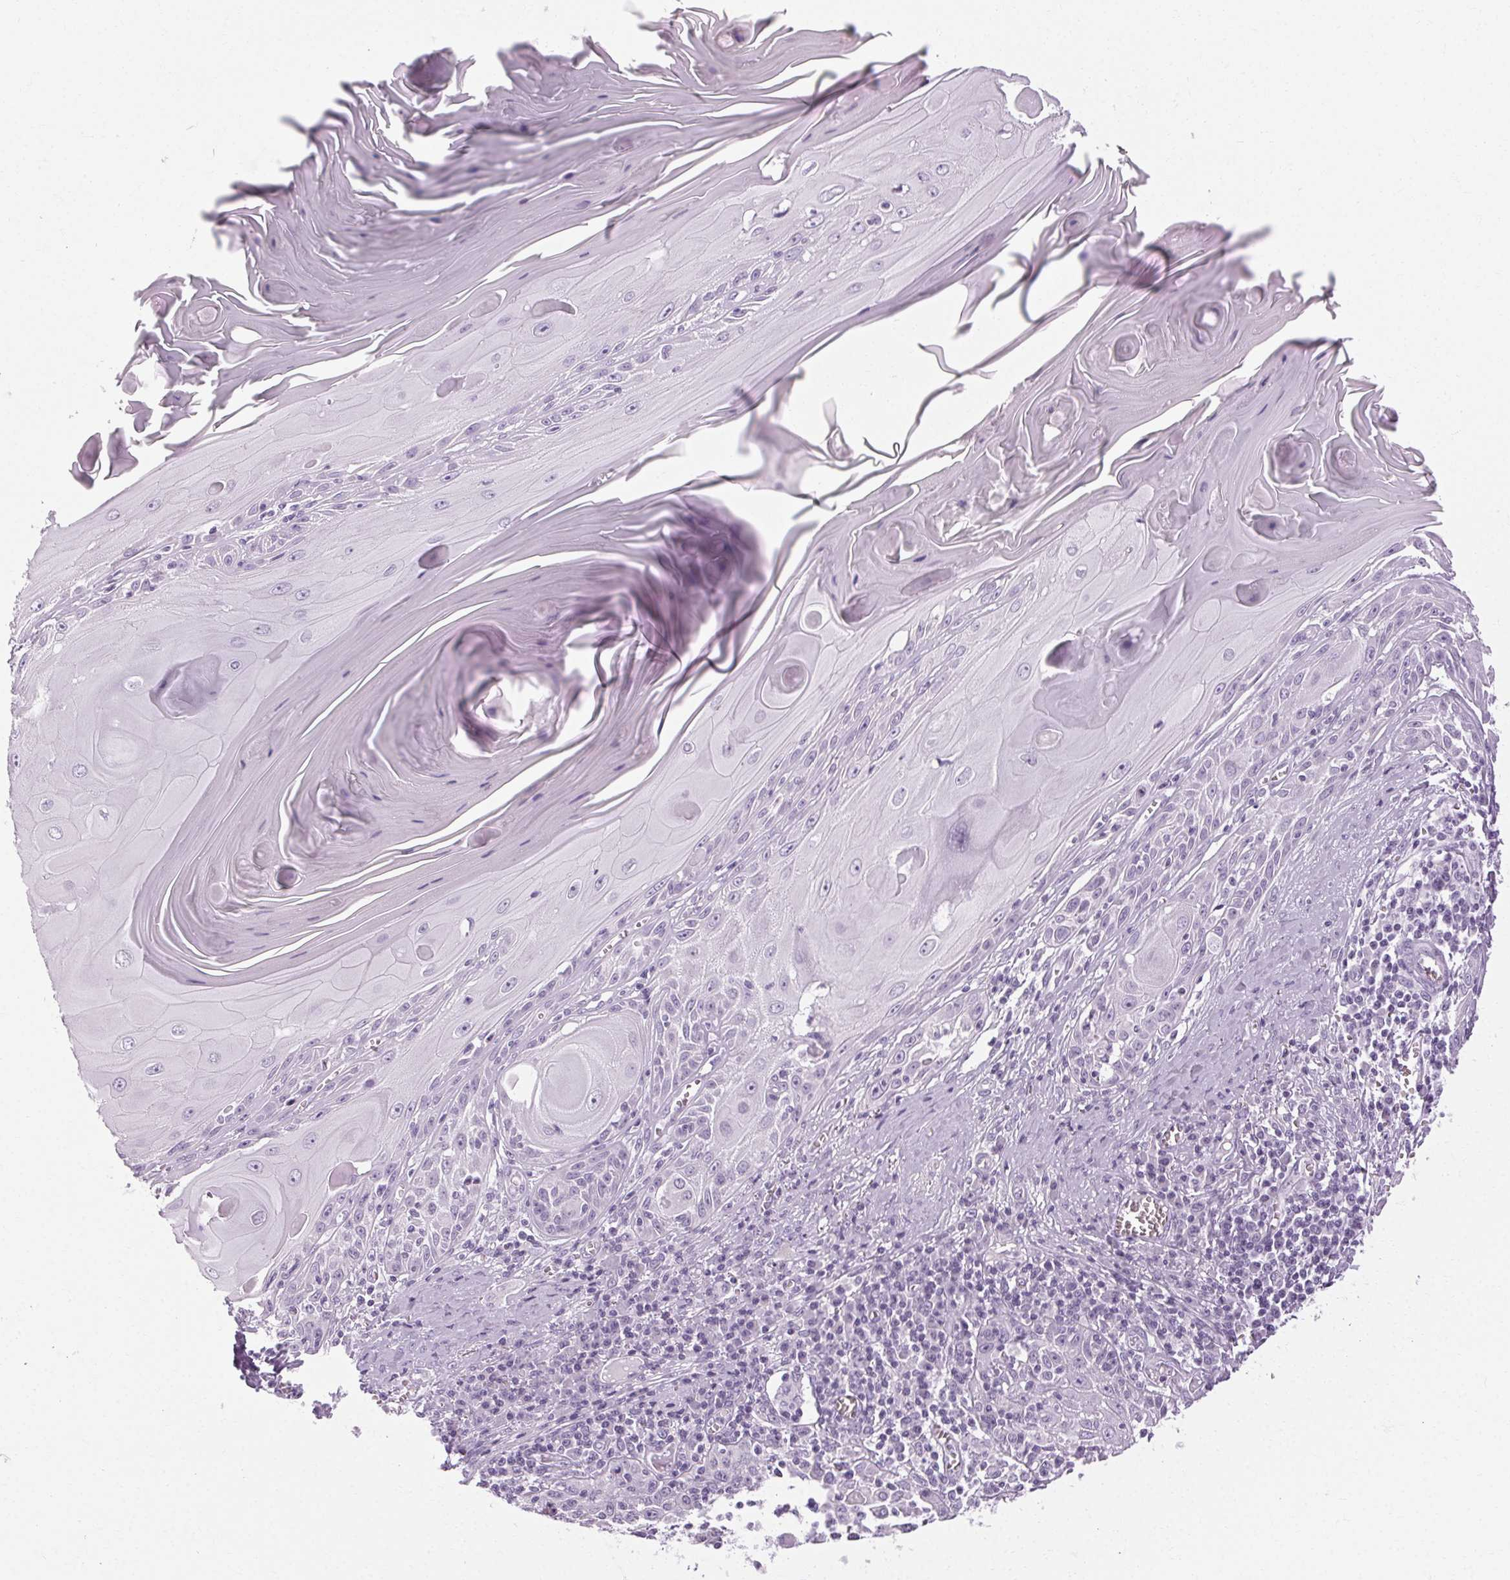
{"staining": {"intensity": "negative", "quantity": "none", "location": "none"}, "tissue": "skin cancer", "cell_type": "Tumor cells", "image_type": "cancer", "snomed": [{"axis": "morphology", "description": "Squamous cell carcinoma, NOS"}, {"axis": "topography", "description": "Skin"}, {"axis": "topography", "description": "Vulva"}], "caption": "Protein analysis of skin squamous cell carcinoma demonstrates no significant staining in tumor cells. Brightfield microscopy of IHC stained with DAB (3,3'-diaminobenzidine) (brown) and hematoxylin (blue), captured at high magnification.", "gene": "POMC", "patient": {"sex": "female", "age": 85}}